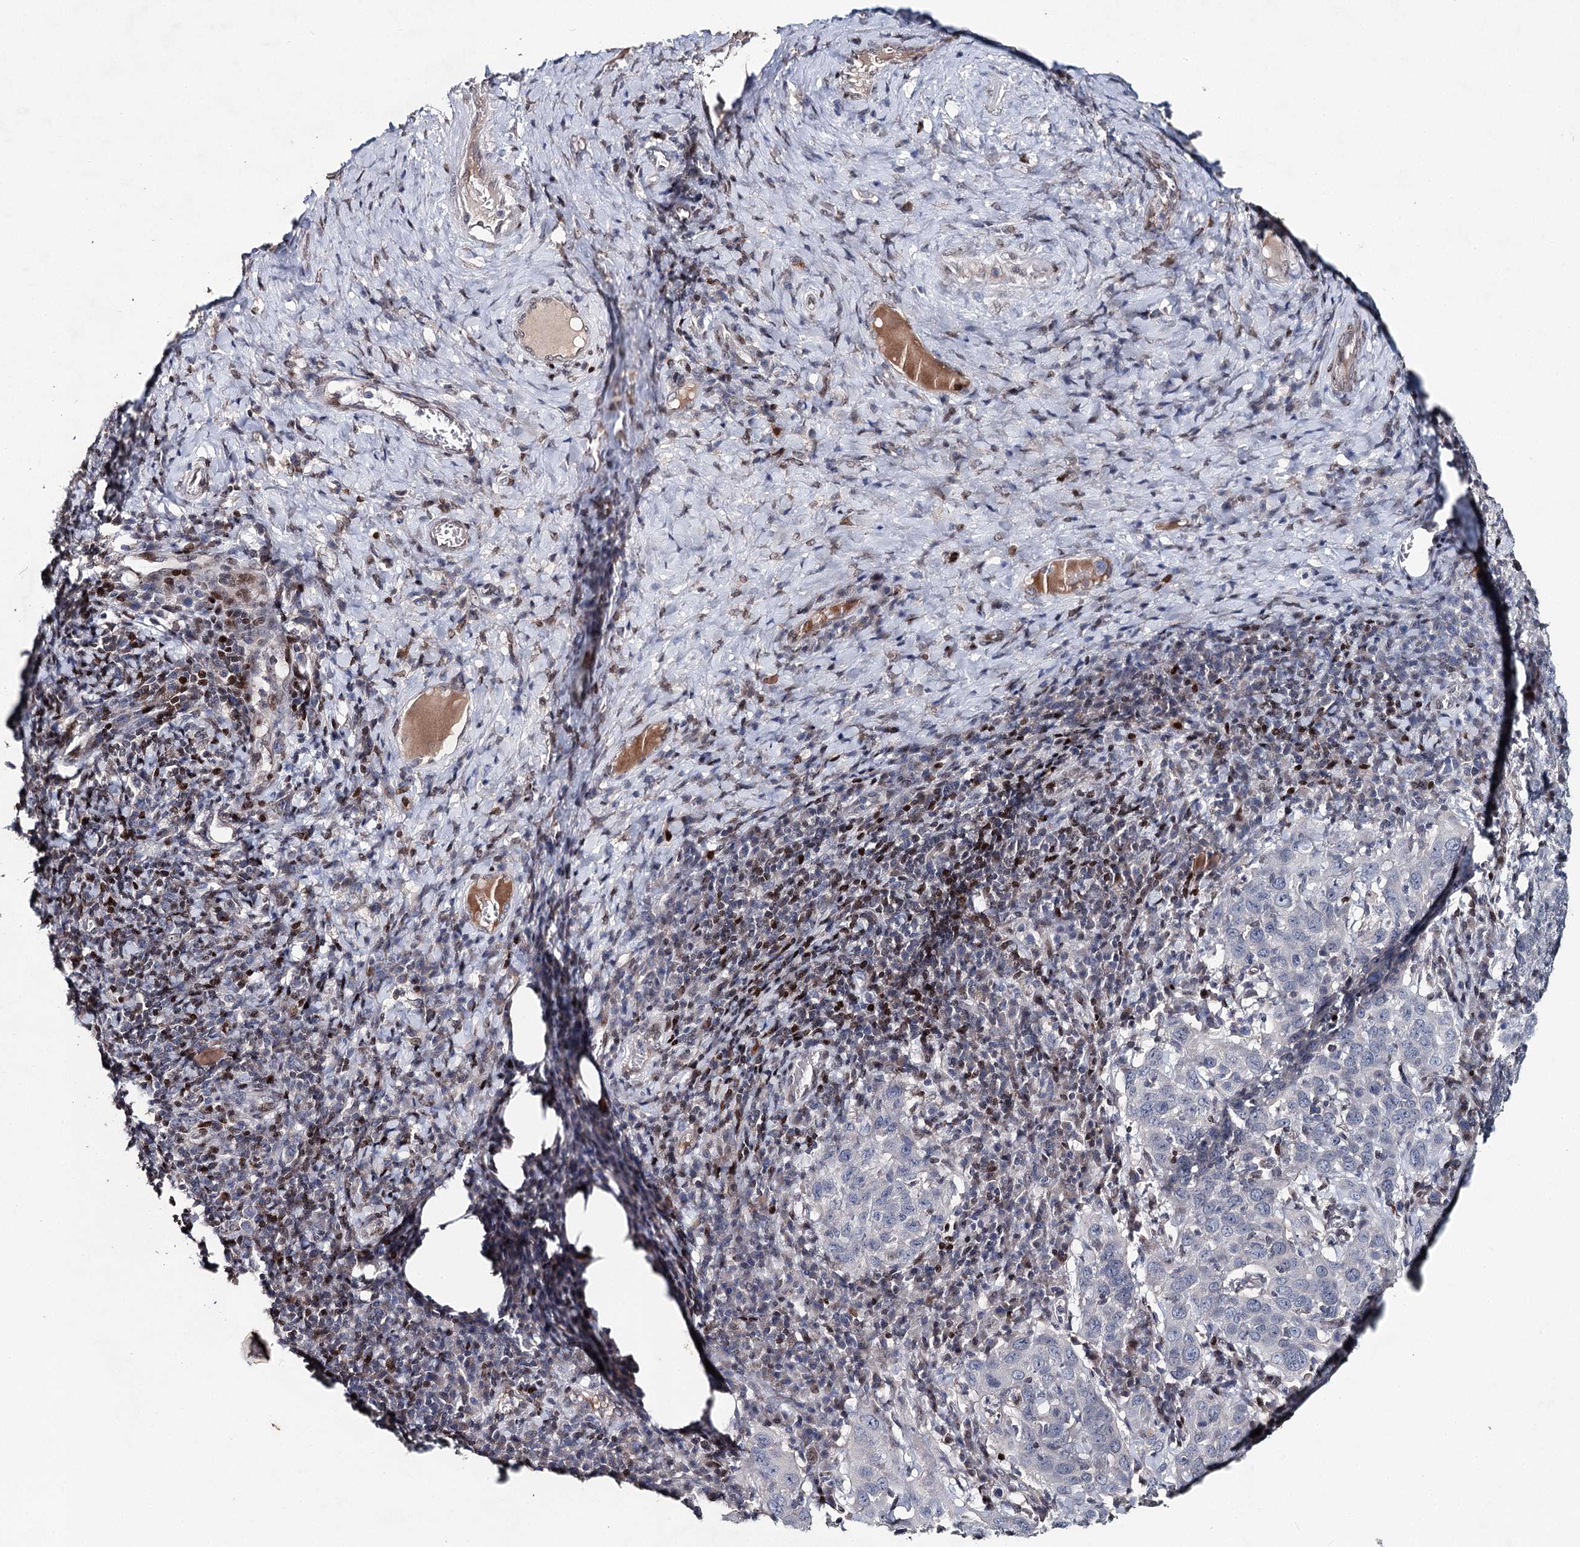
{"staining": {"intensity": "negative", "quantity": "none", "location": "none"}, "tissue": "cervical cancer", "cell_type": "Tumor cells", "image_type": "cancer", "snomed": [{"axis": "morphology", "description": "Squamous cell carcinoma, NOS"}, {"axis": "topography", "description": "Cervix"}], "caption": "IHC of human cervical cancer reveals no staining in tumor cells. (DAB immunohistochemistry, high magnification).", "gene": "FRMD4A", "patient": {"sex": "female", "age": 46}}